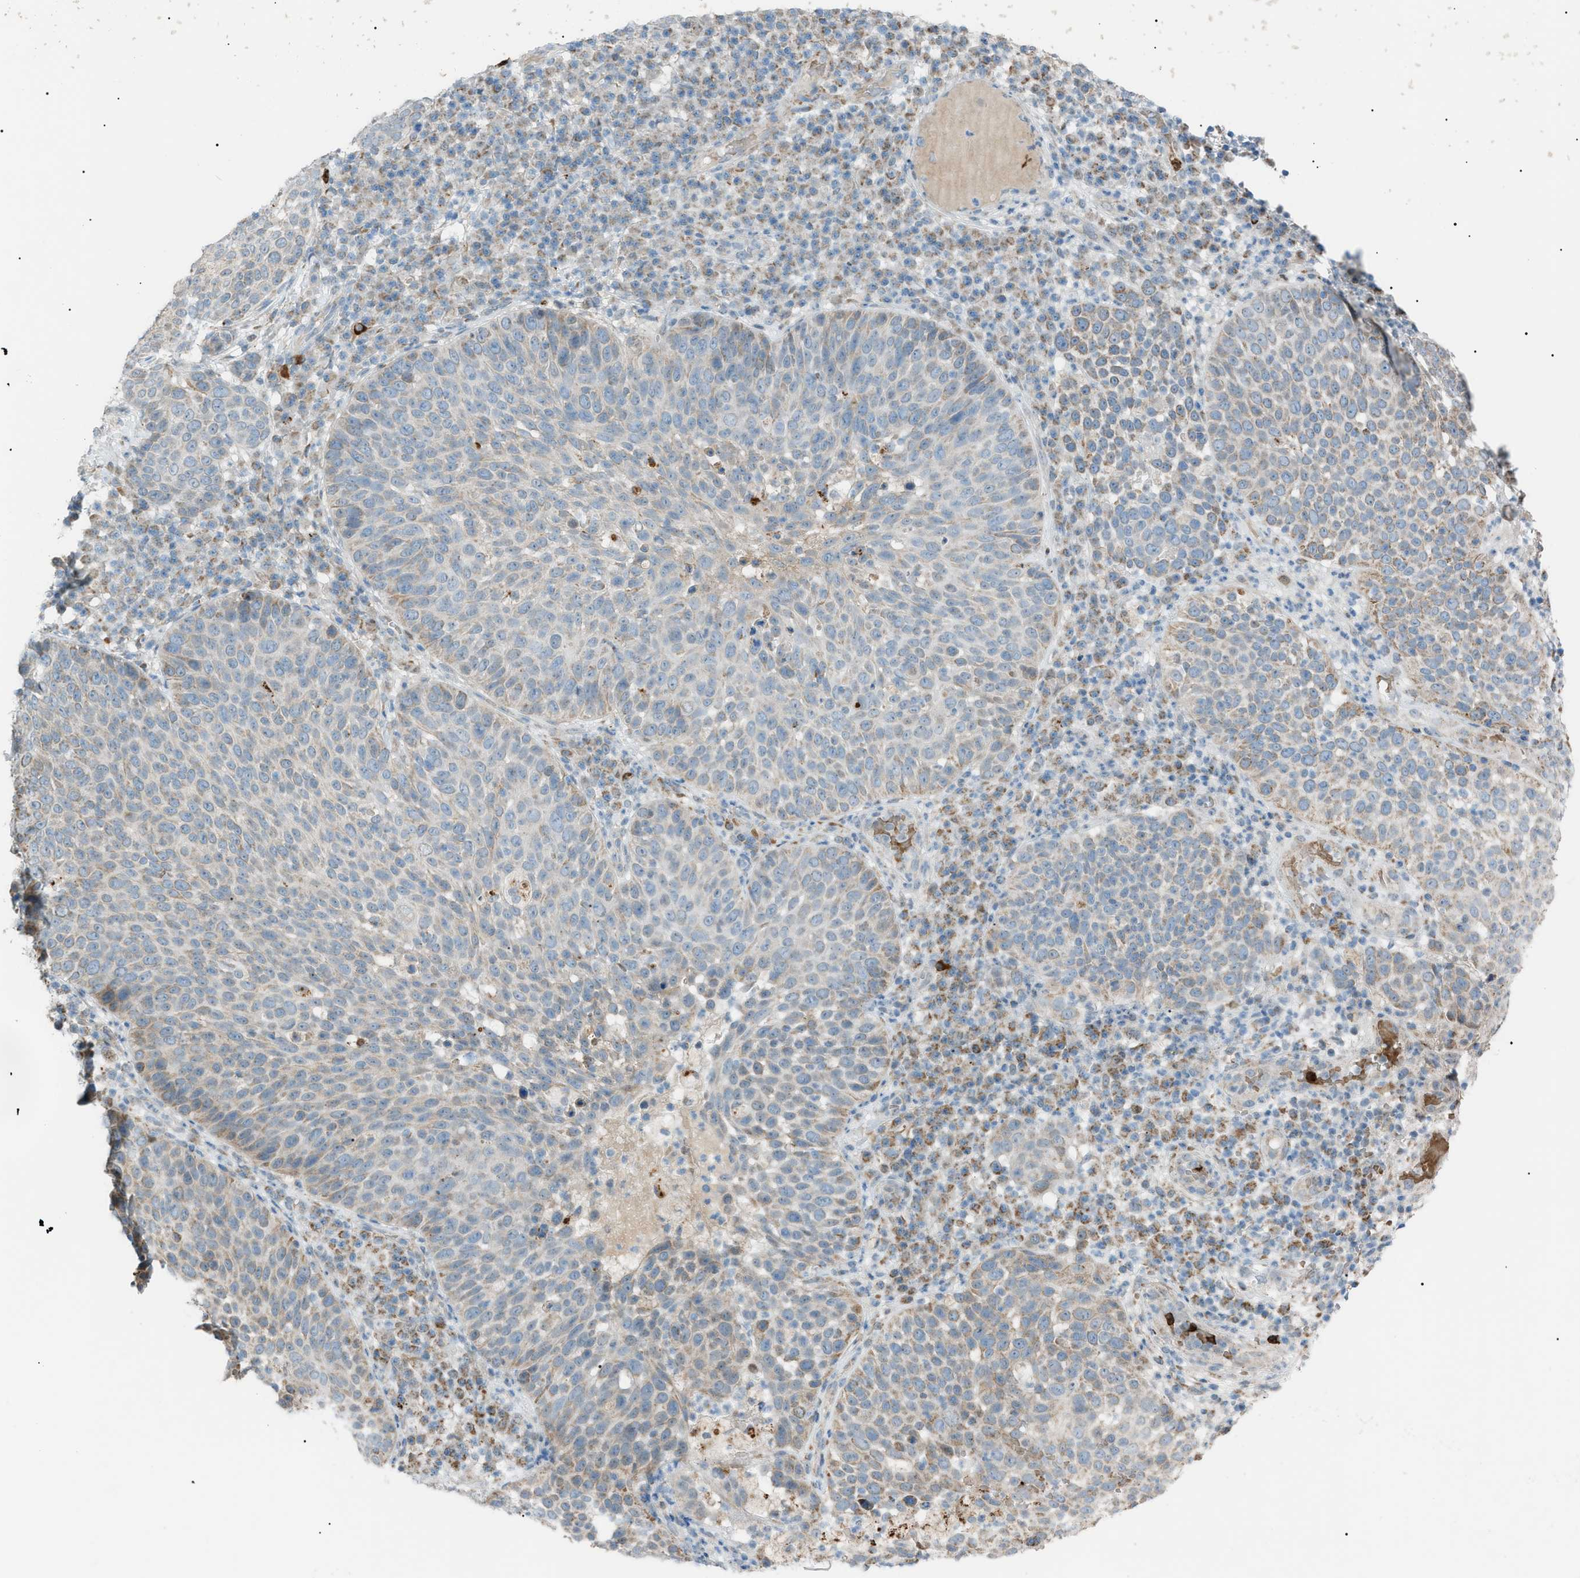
{"staining": {"intensity": "weak", "quantity": "<25%", "location": "cytoplasmic/membranous"}, "tissue": "skin cancer", "cell_type": "Tumor cells", "image_type": "cancer", "snomed": [{"axis": "morphology", "description": "Squamous cell carcinoma in situ, NOS"}, {"axis": "morphology", "description": "Squamous cell carcinoma, NOS"}, {"axis": "topography", "description": "Skin"}], "caption": "Skin cancer was stained to show a protein in brown. There is no significant staining in tumor cells. The staining is performed using DAB brown chromogen with nuclei counter-stained in using hematoxylin.", "gene": "ZNF516", "patient": {"sex": "male", "age": 93}}